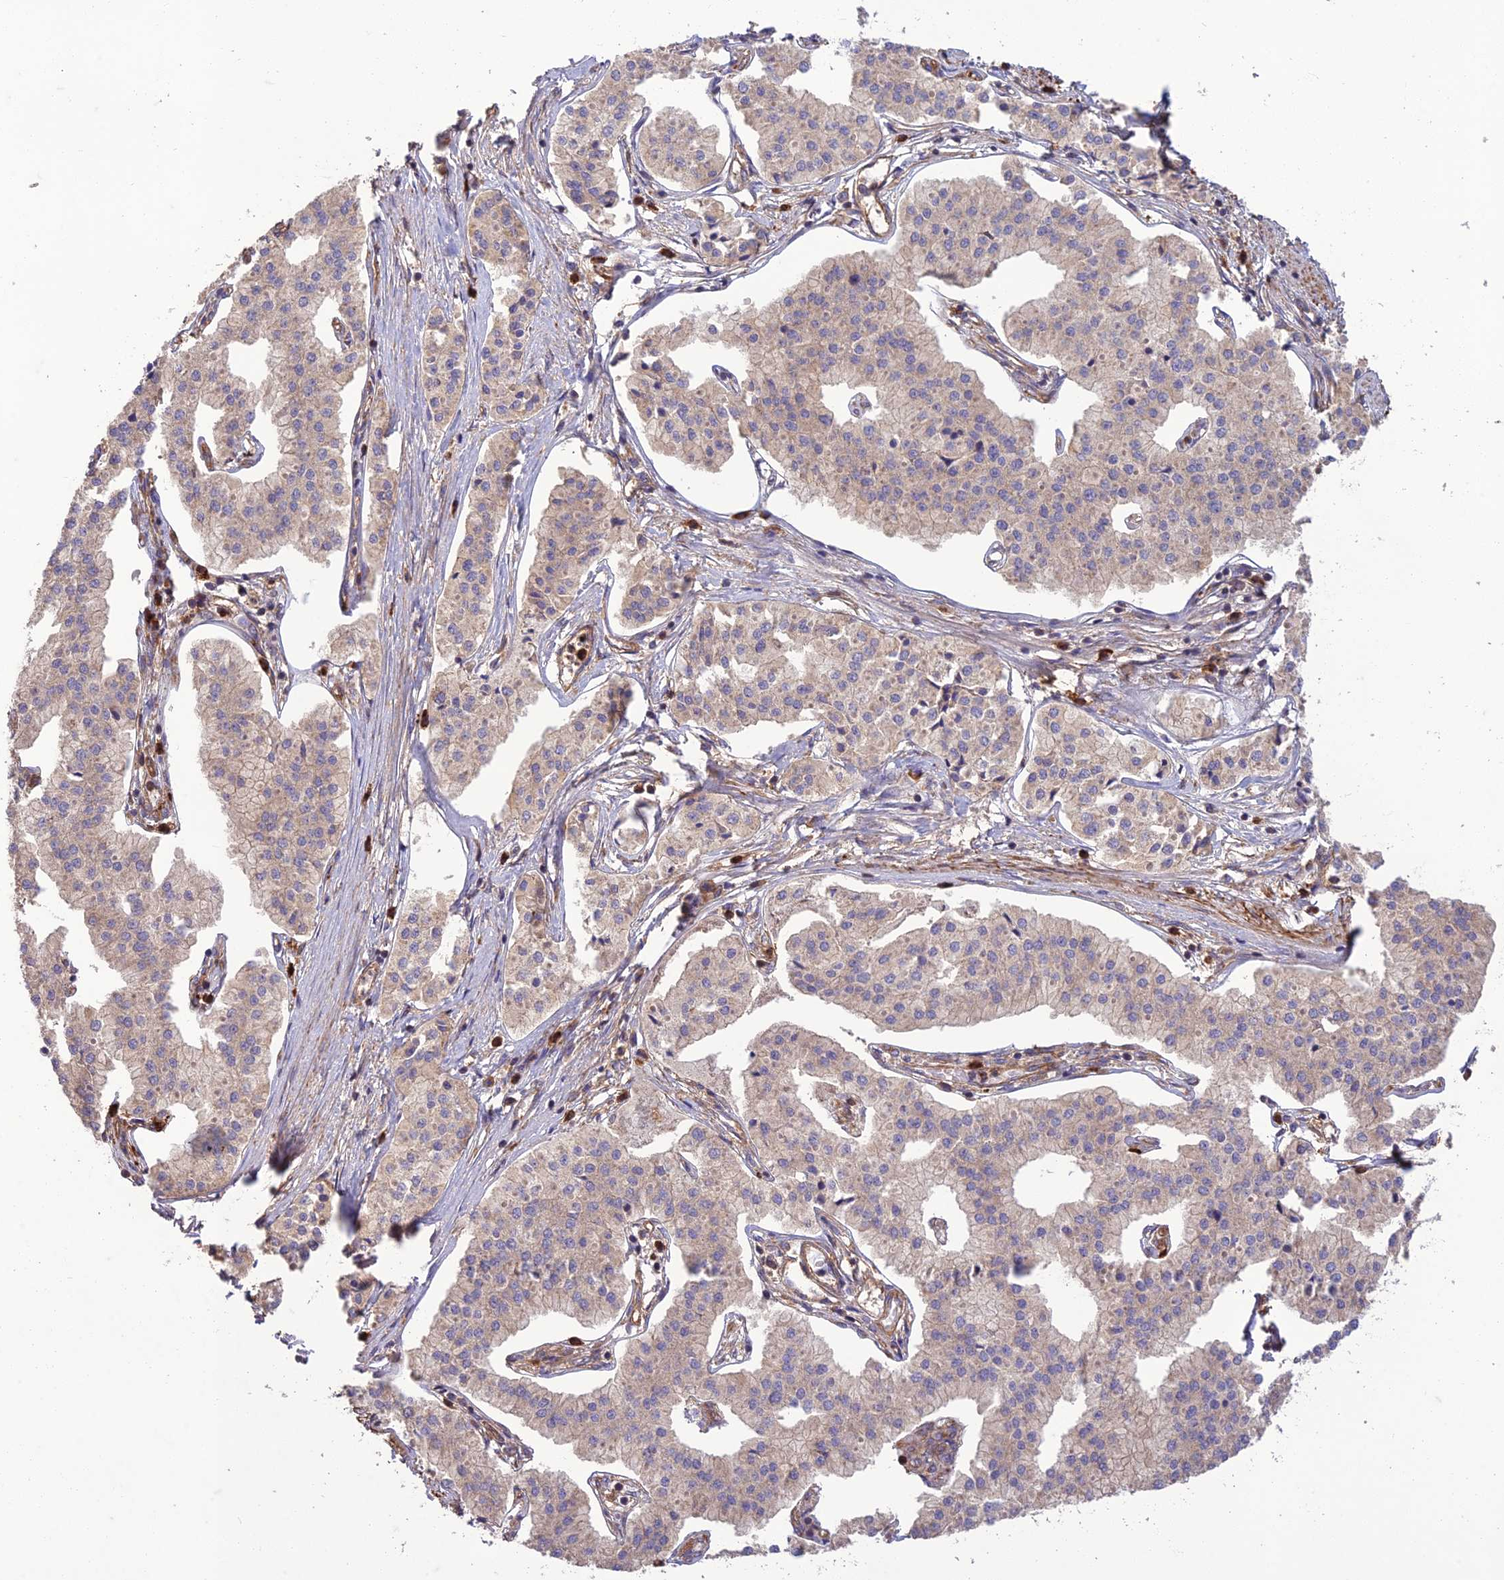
{"staining": {"intensity": "weak", "quantity": "<25%", "location": "cytoplasmic/membranous"}, "tissue": "pancreatic cancer", "cell_type": "Tumor cells", "image_type": "cancer", "snomed": [{"axis": "morphology", "description": "Adenocarcinoma, NOS"}, {"axis": "topography", "description": "Pancreas"}], "caption": "IHC micrograph of neoplastic tissue: adenocarcinoma (pancreatic) stained with DAB shows no significant protein positivity in tumor cells.", "gene": "TMEM131L", "patient": {"sex": "female", "age": 50}}